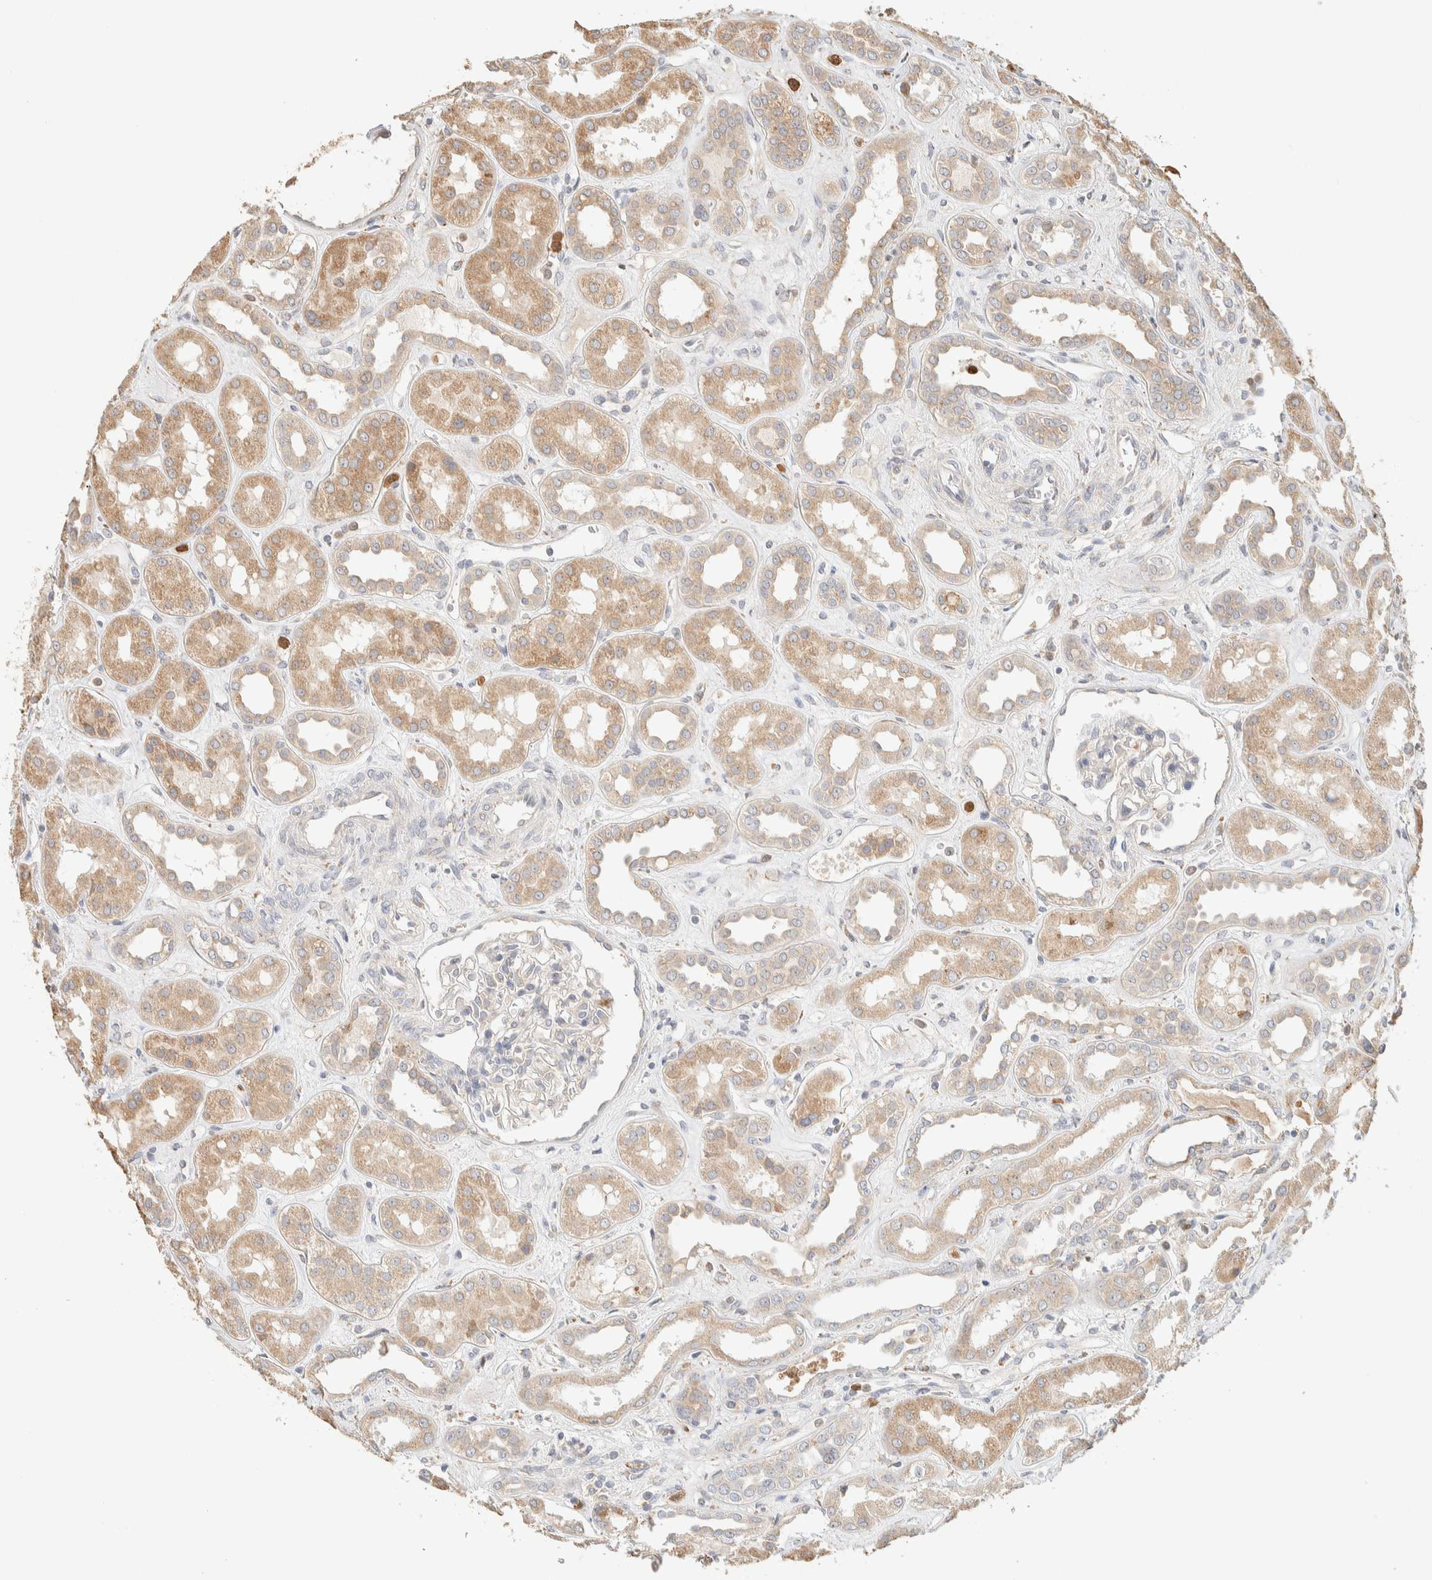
{"staining": {"intensity": "negative", "quantity": "none", "location": "none"}, "tissue": "kidney", "cell_type": "Cells in glomeruli", "image_type": "normal", "snomed": [{"axis": "morphology", "description": "Normal tissue, NOS"}, {"axis": "topography", "description": "Kidney"}], "caption": "Photomicrograph shows no protein positivity in cells in glomeruli of benign kidney. (IHC, brightfield microscopy, high magnification).", "gene": "TTC3", "patient": {"sex": "male", "age": 59}}